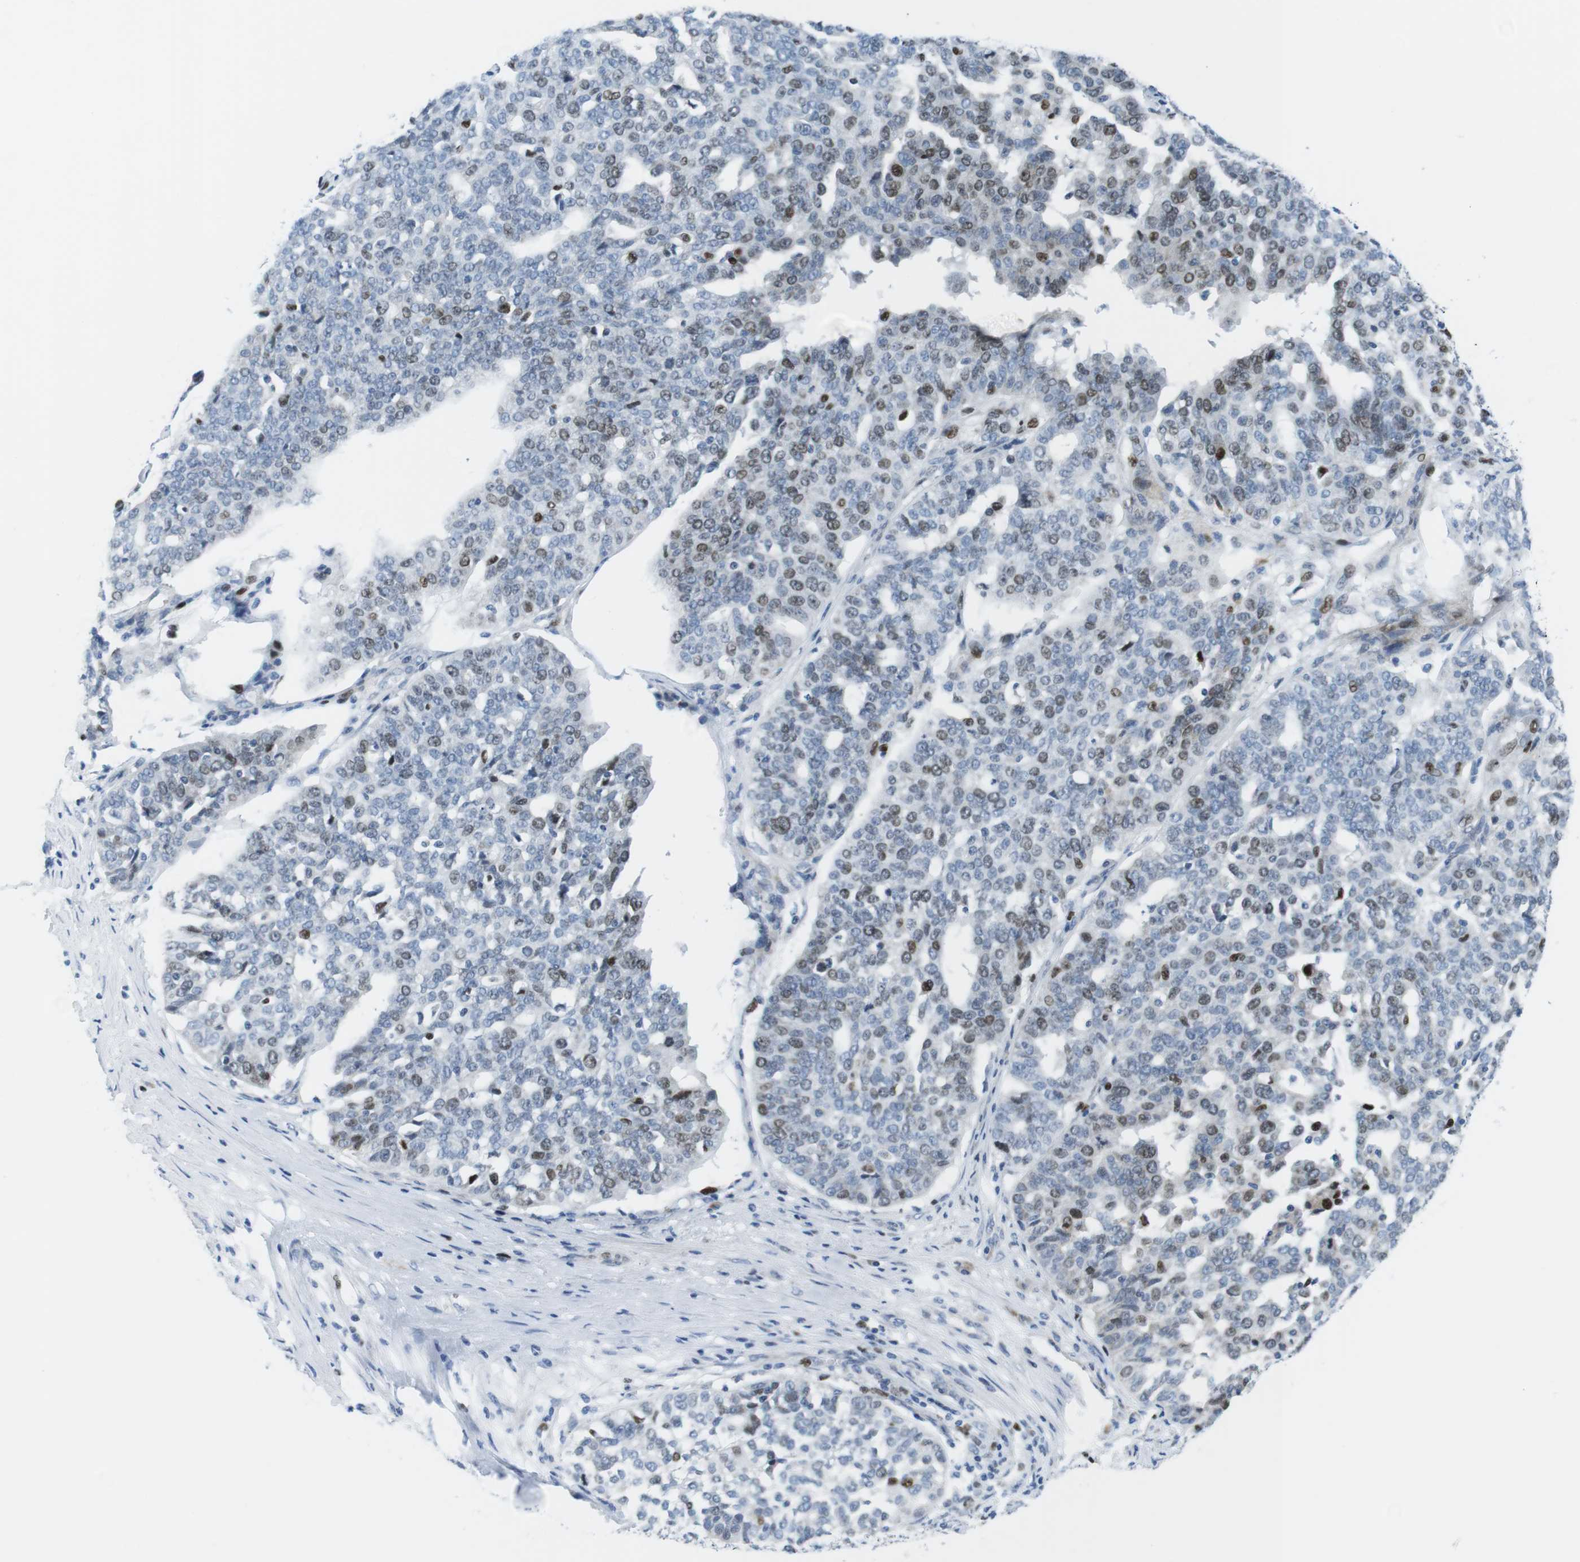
{"staining": {"intensity": "moderate", "quantity": "<25%", "location": "nuclear"}, "tissue": "ovarian cancer", "cell_type": "Tumor cells", "image_type": "cancer", "snomed": [{"axis": "morphology", "description": "Cystadenocarcinoma, serous, NOS"}, {"axis": "topography", "description": "Ovary"}], "caption": "Ovarian serous cystadenocarcinoma was stained to show a protein in brown. There is low levels of moderate nuclear staining in approximately <25% of tumor cells.", "gene": "CHAF1A", "patient": {"sex": "female", "age": 59}}